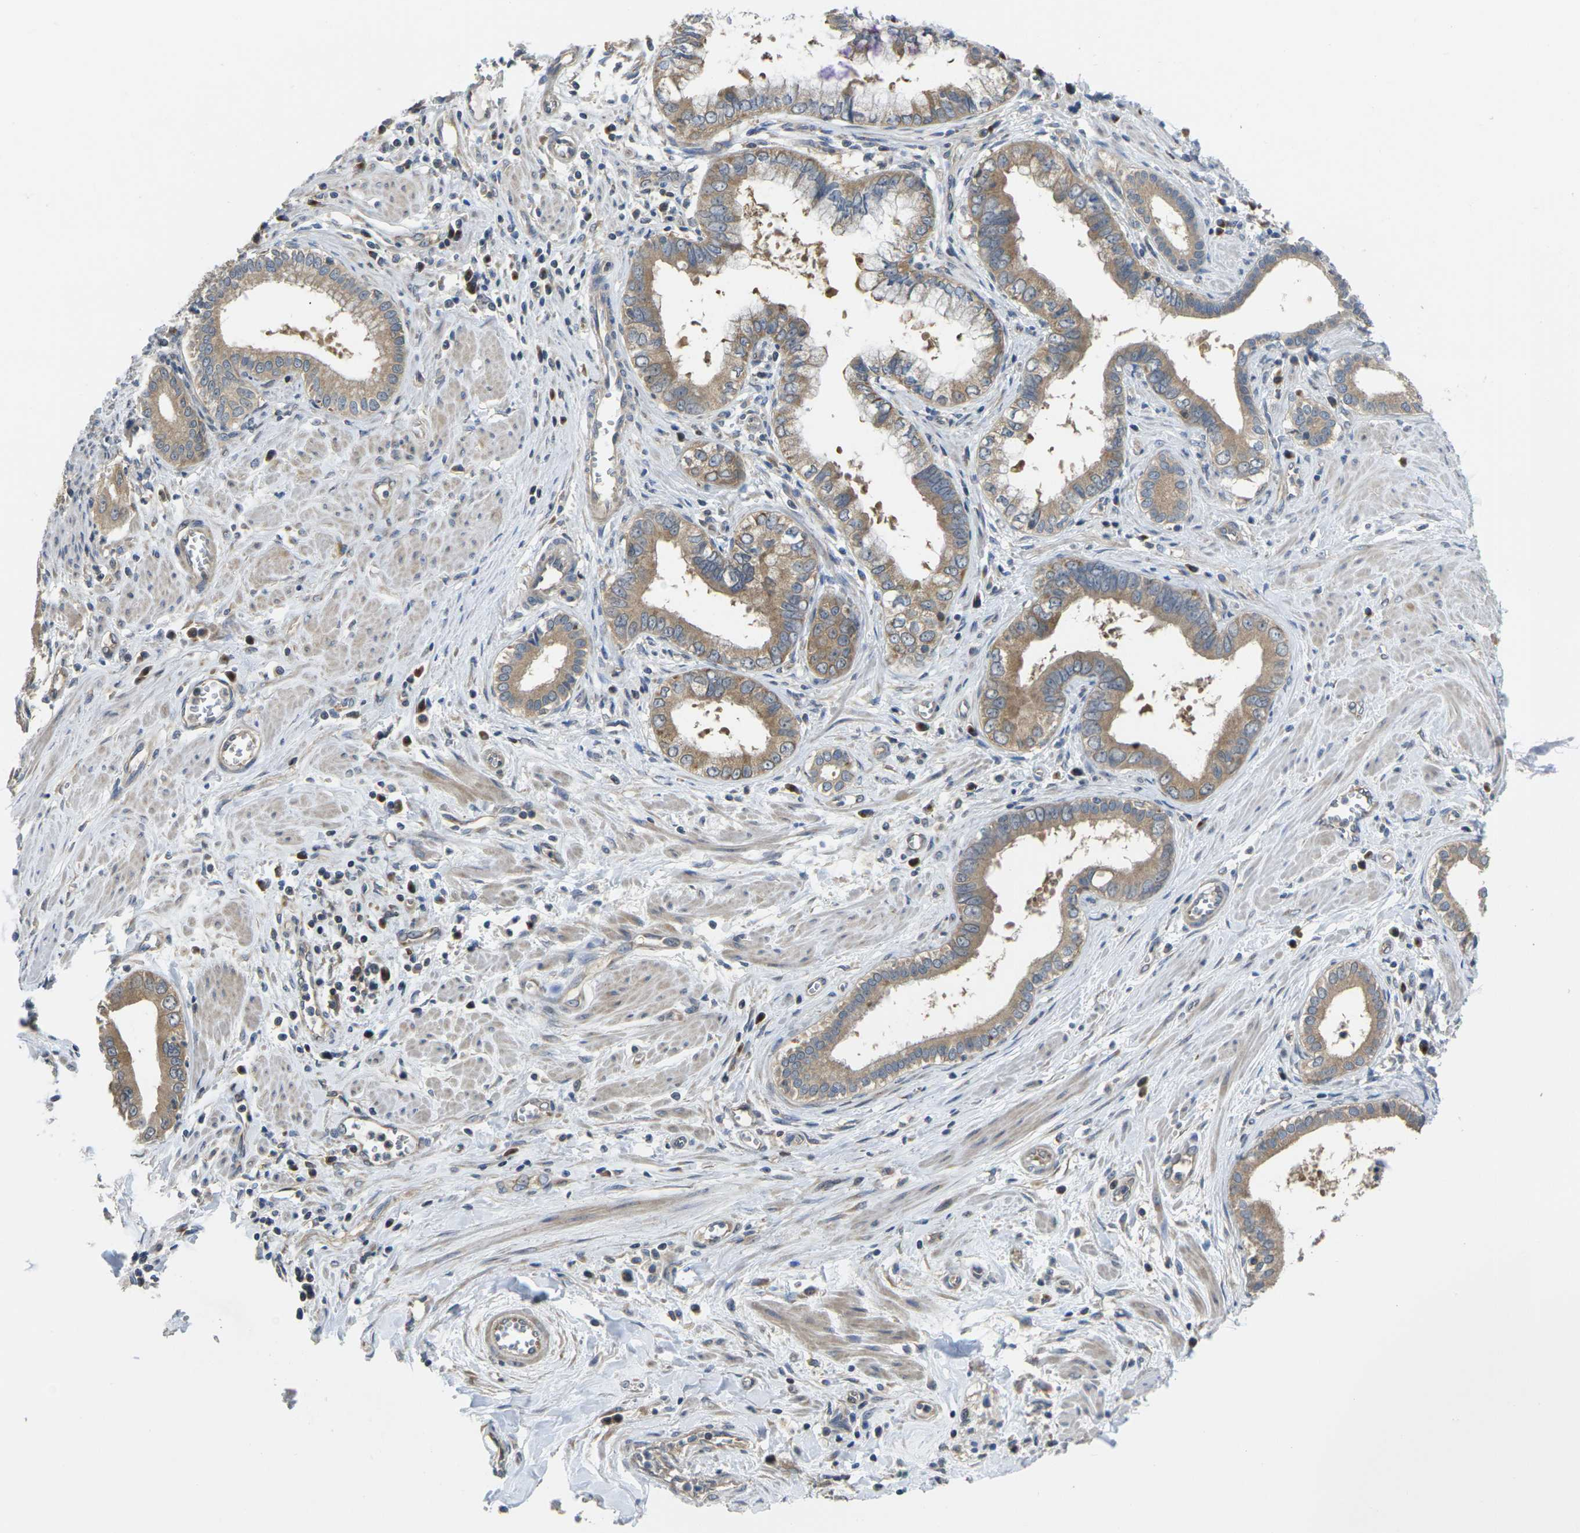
{"staining": {"intensity": "moderate", "quantity": "25%-75%", "location": "cytoplasmic/membranous"}, "tissue": "pancreatic cancer", "cell_type": "Tumor cells", "image_type": "cancer", "snomed": [{"axis": "morphology", "description": "Normal tissue, NOS"}, {"axis": "topography", "description": "Lymph node"}], "caption": "The micrograph displays staining of pancreatic cancer, revealing moderate cytoplasmic/membranous protein expression (brown color) within tumor cells.", "gene": "TMCC2", "patient": {"sex": "male", "age": 50}}